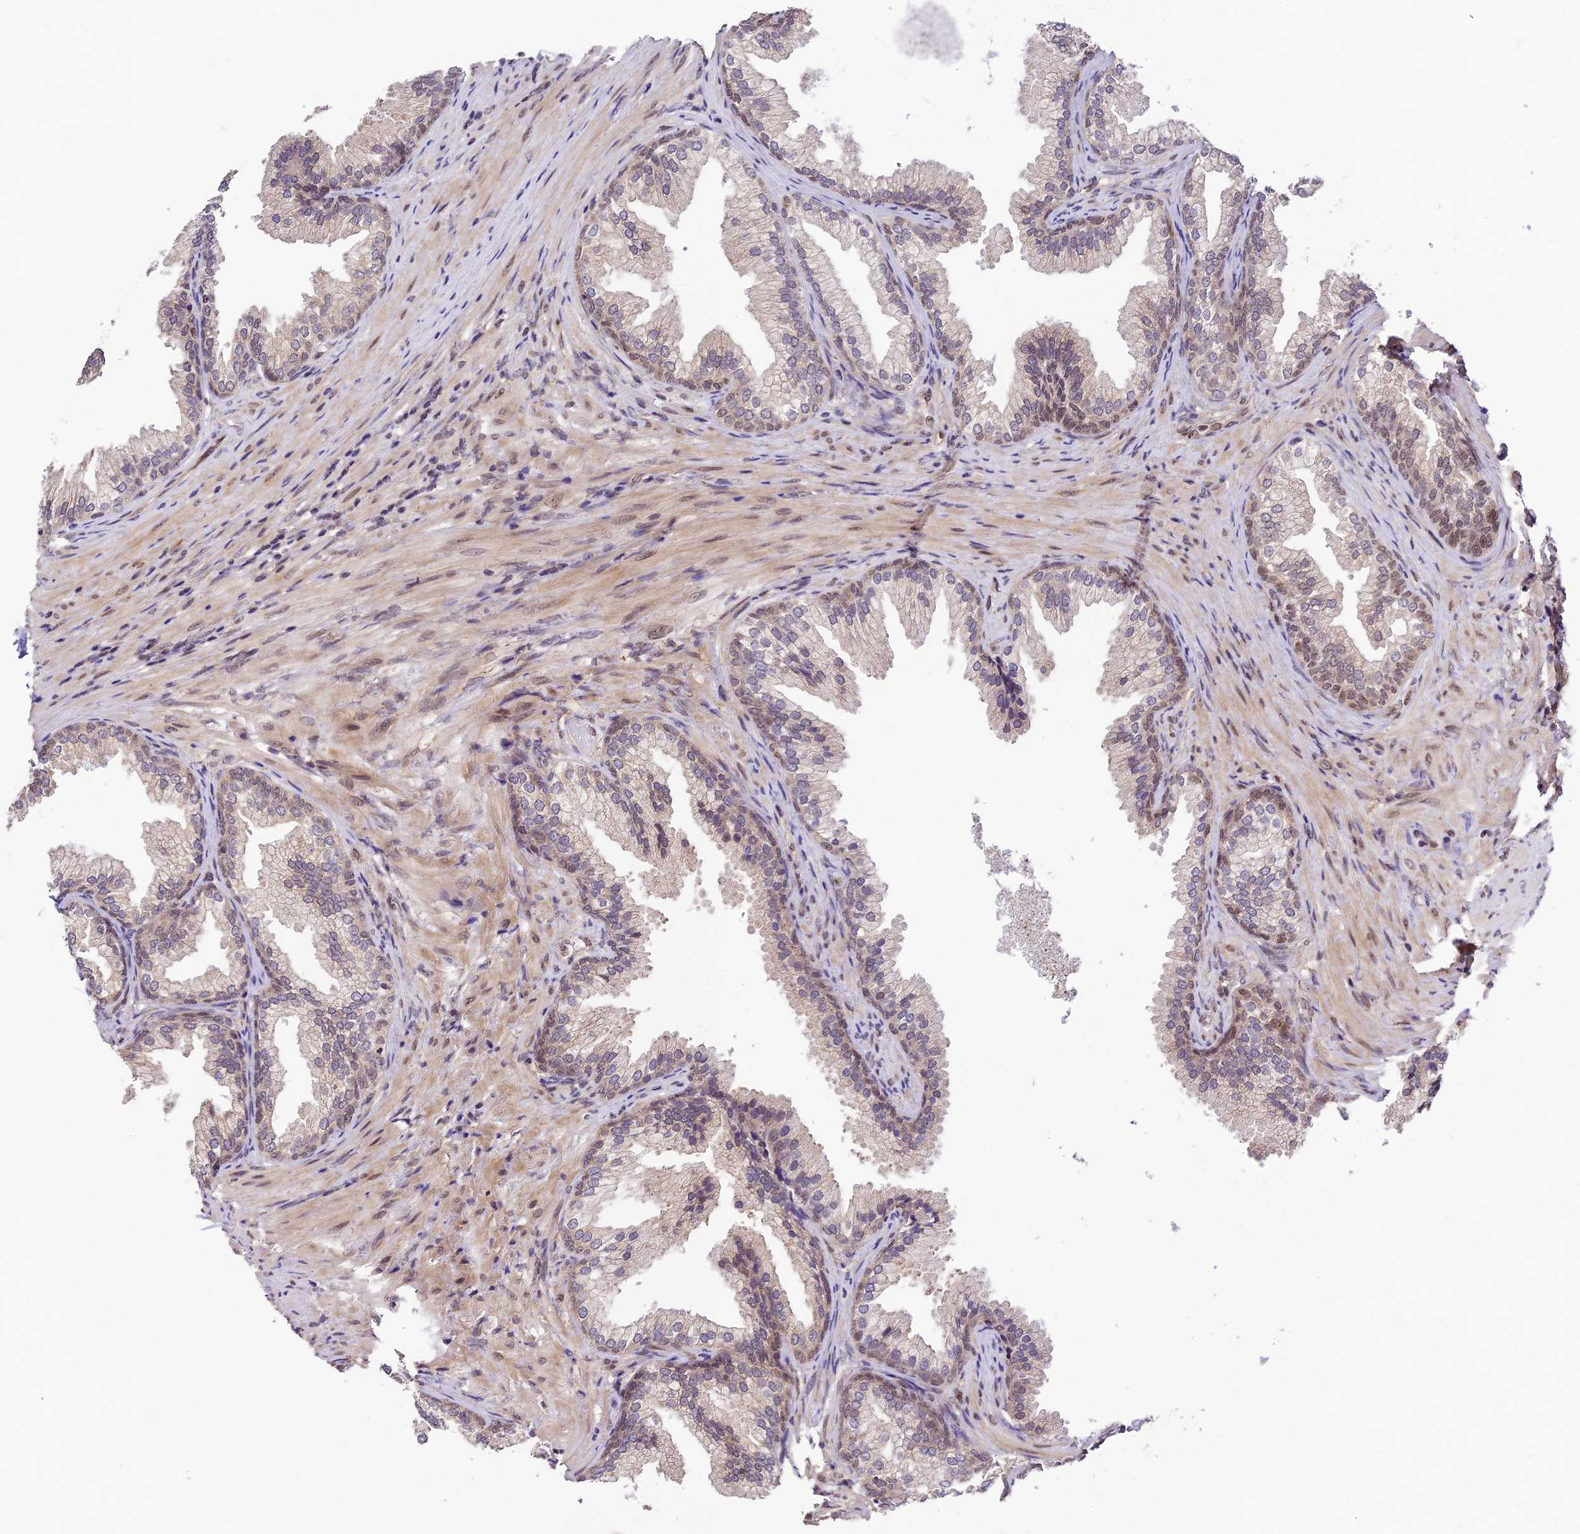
{"staining": {"intensity": "moderate", "quantity": "<25%", "location": "cytoplasmic/membranous,nuclear"}, "tissue": "prostate", "cell_type": "Glandular cells", "image_type": "normal", "snomed": [{"axis": "morphology", "description": "Normal tissue, NOS"}, {"axis": "topography", "description": "Prostate"}], "caption": "Immunohistochemistry of benign prostate shows low levels of moderate cytoplasmic/membranous,nuclear expression in about <25% of glandular cells.", "gene": "TRIM22", "patient": {"sex": "male", "age": 76}}